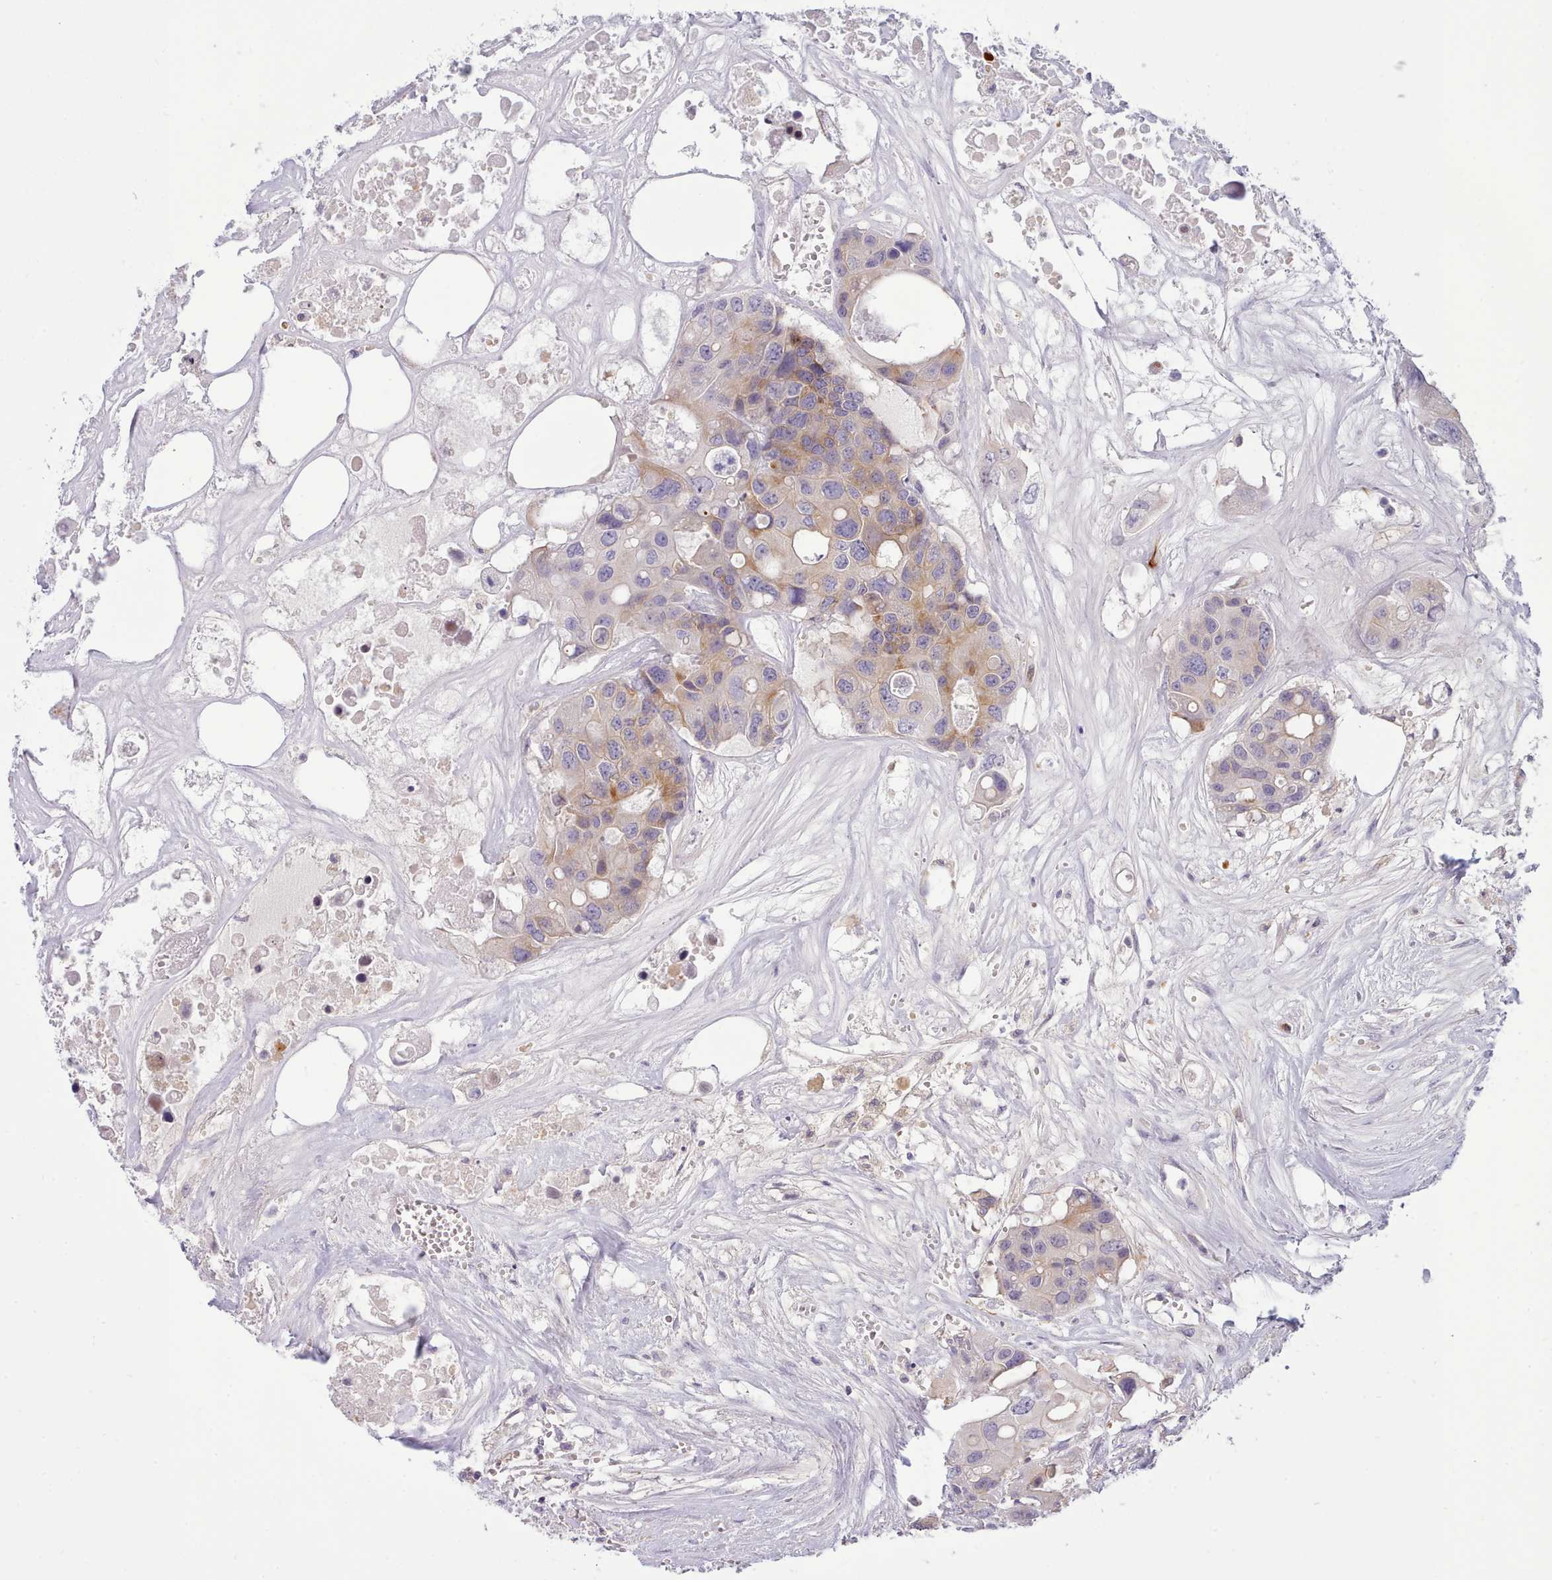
{"staining": {"intensity": "moderate", "quantity": "25%-75%", "location": "cytoplasmic/membranous"}, "tissue": "colorectal cancer", "cell_type": "Tumor cells", "image_type": "cancer", "snomed": [{"axis": "morphology", "description": "Adenocarcinoma, NOS"}, {"axis": "topography", "description": "Colon"}], "caption": "DAB immunohistochemical staining of colorectal cancer shows moderate cytoplasmic/membranous protein positivity in about 25%-75% of tumor cells.", "gene": "CYP2A13", "patient": {"sex": "male", "age": 77}}